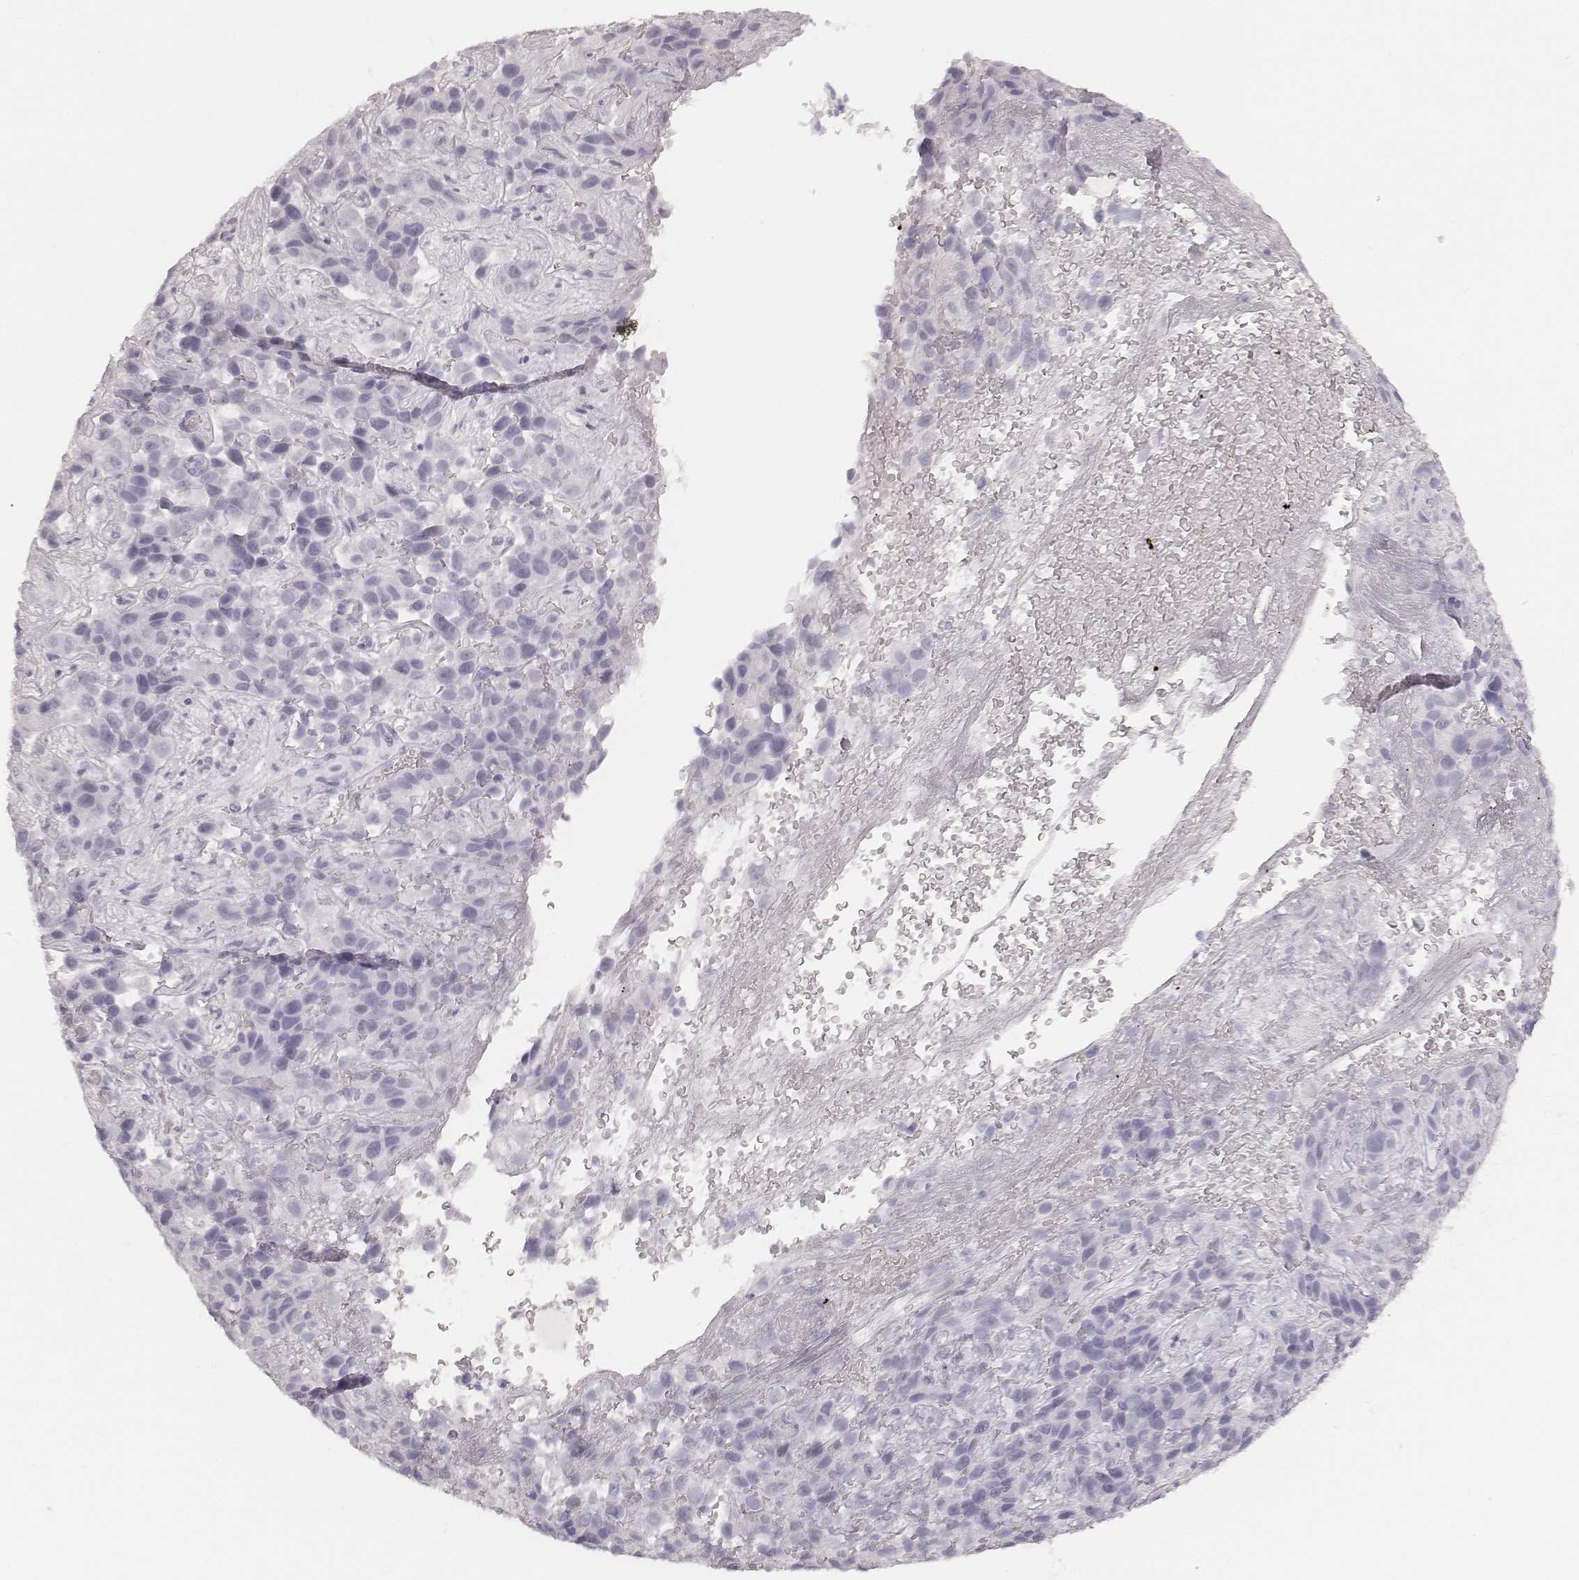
{"staining": {"intensity": "negative", "quantity": "none", "location": "none"}, "tissue": "liver cancer", "cell_type": "Tumor cells", "image_type": "cancer", "snomed": [{"axis": "morphology", "description": "Cholangiocarcinoma"}, {"axis": "topography", "description": "Liver"}], "caption": "Tumor cells are negative for protein expression in human liver cancer.", "gene": "KRT34", "patient": {"sex": "female", "age": 52}}